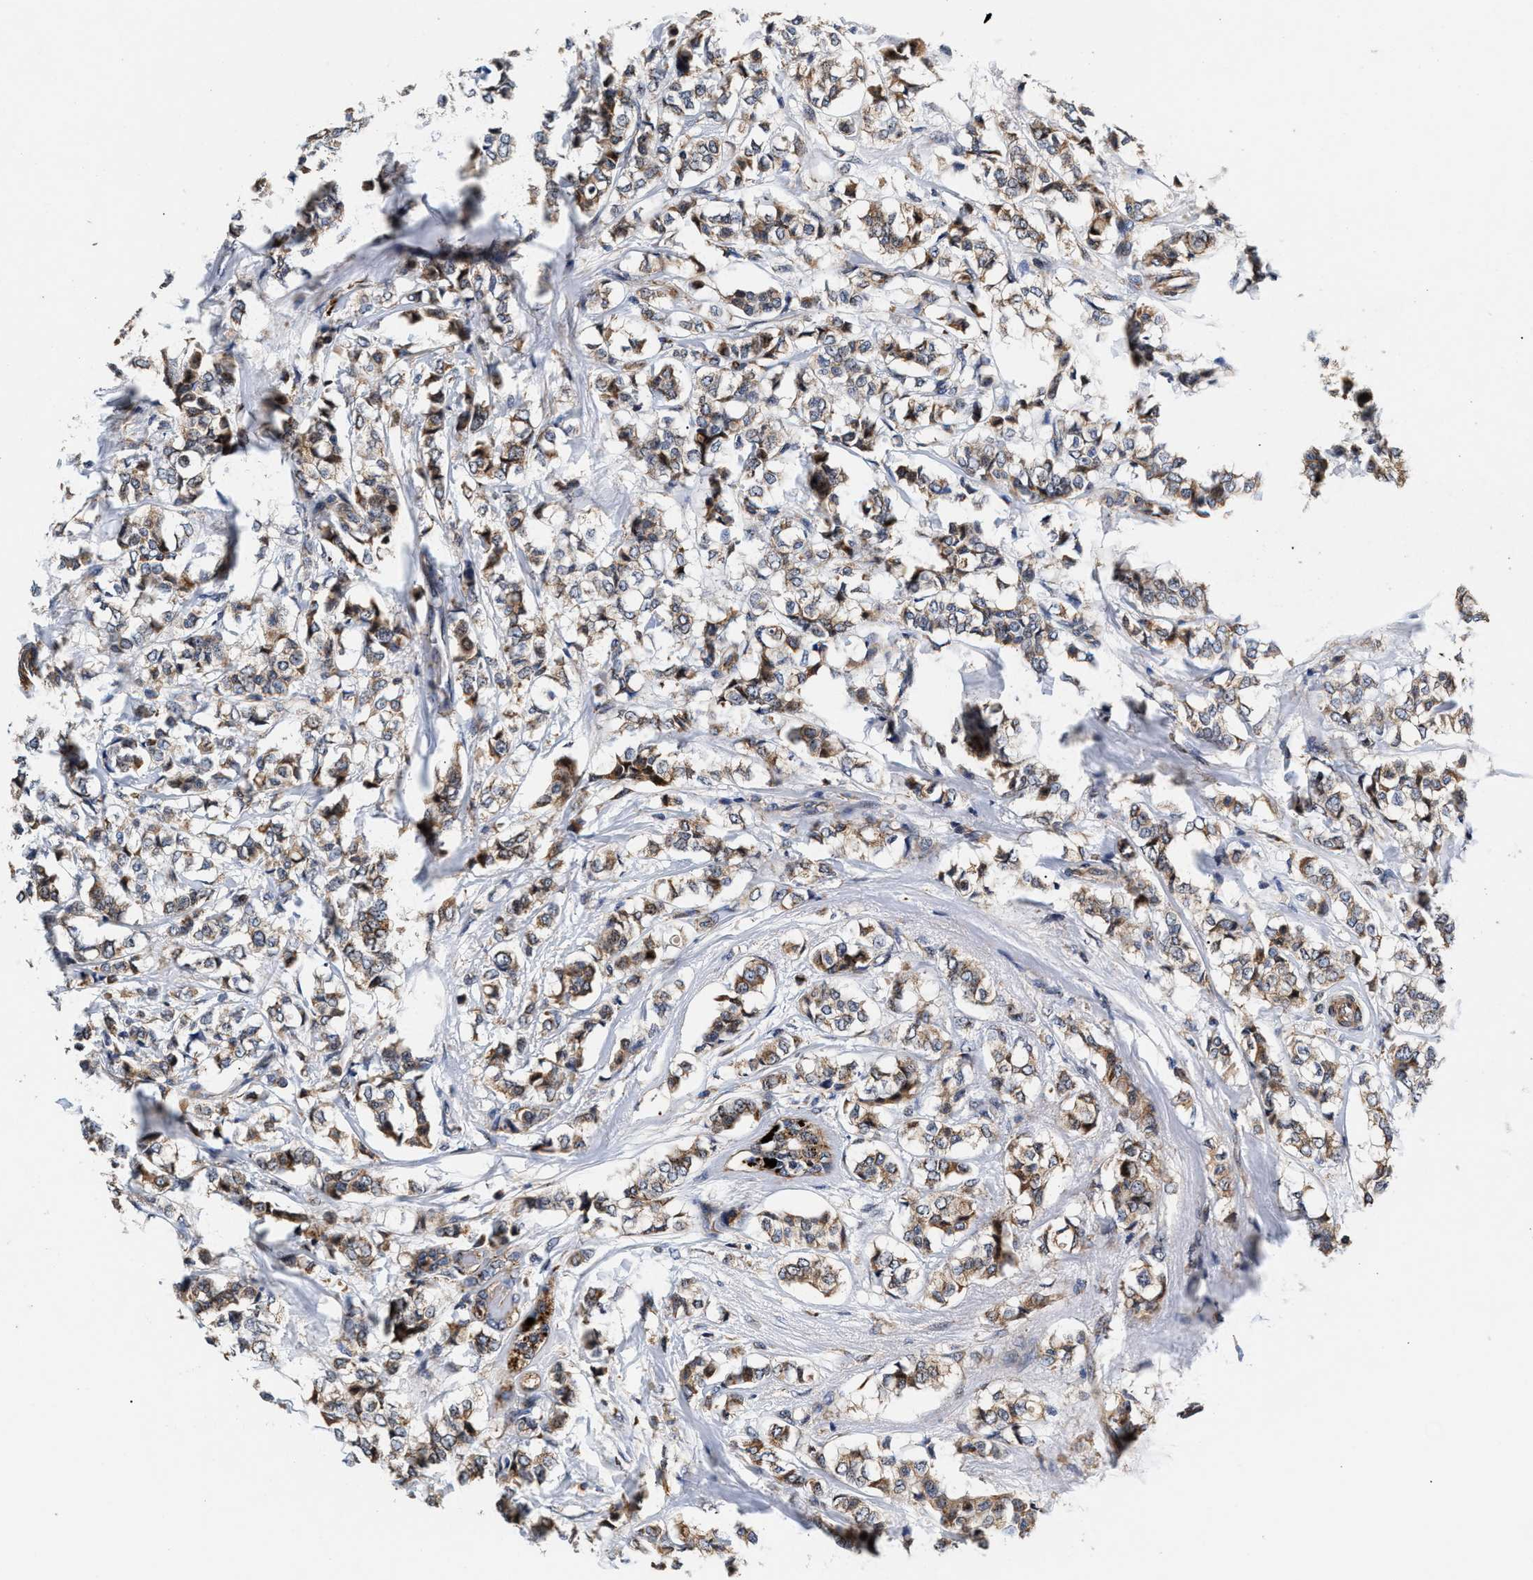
{"staining": {"intensity": "weak", "quantity": ">75%", "location": "cytoplasmic/membranous"}, "tissue": "breast cancer", "cell_type": "Tumor cells", "image_type": "cancer", "snomed": [{"axis": "morphology", "description": "Lobular carcinoma"}, {"axis": "topography", "description": "Breast"}], "caption": "The micrograph shows immunohistochemical staining of breast cancer (lobular carcinoma). There is weak cytoplasmic/membranous positivity is appreciated in approximately >75% of tumor cells. The staining was performed using DAB, with brown indicating positive protein expression. Nuclei are stained blue with hematoxylin.", "gene": "SGK1", "patient": {"sex": "female", "age": 60}}